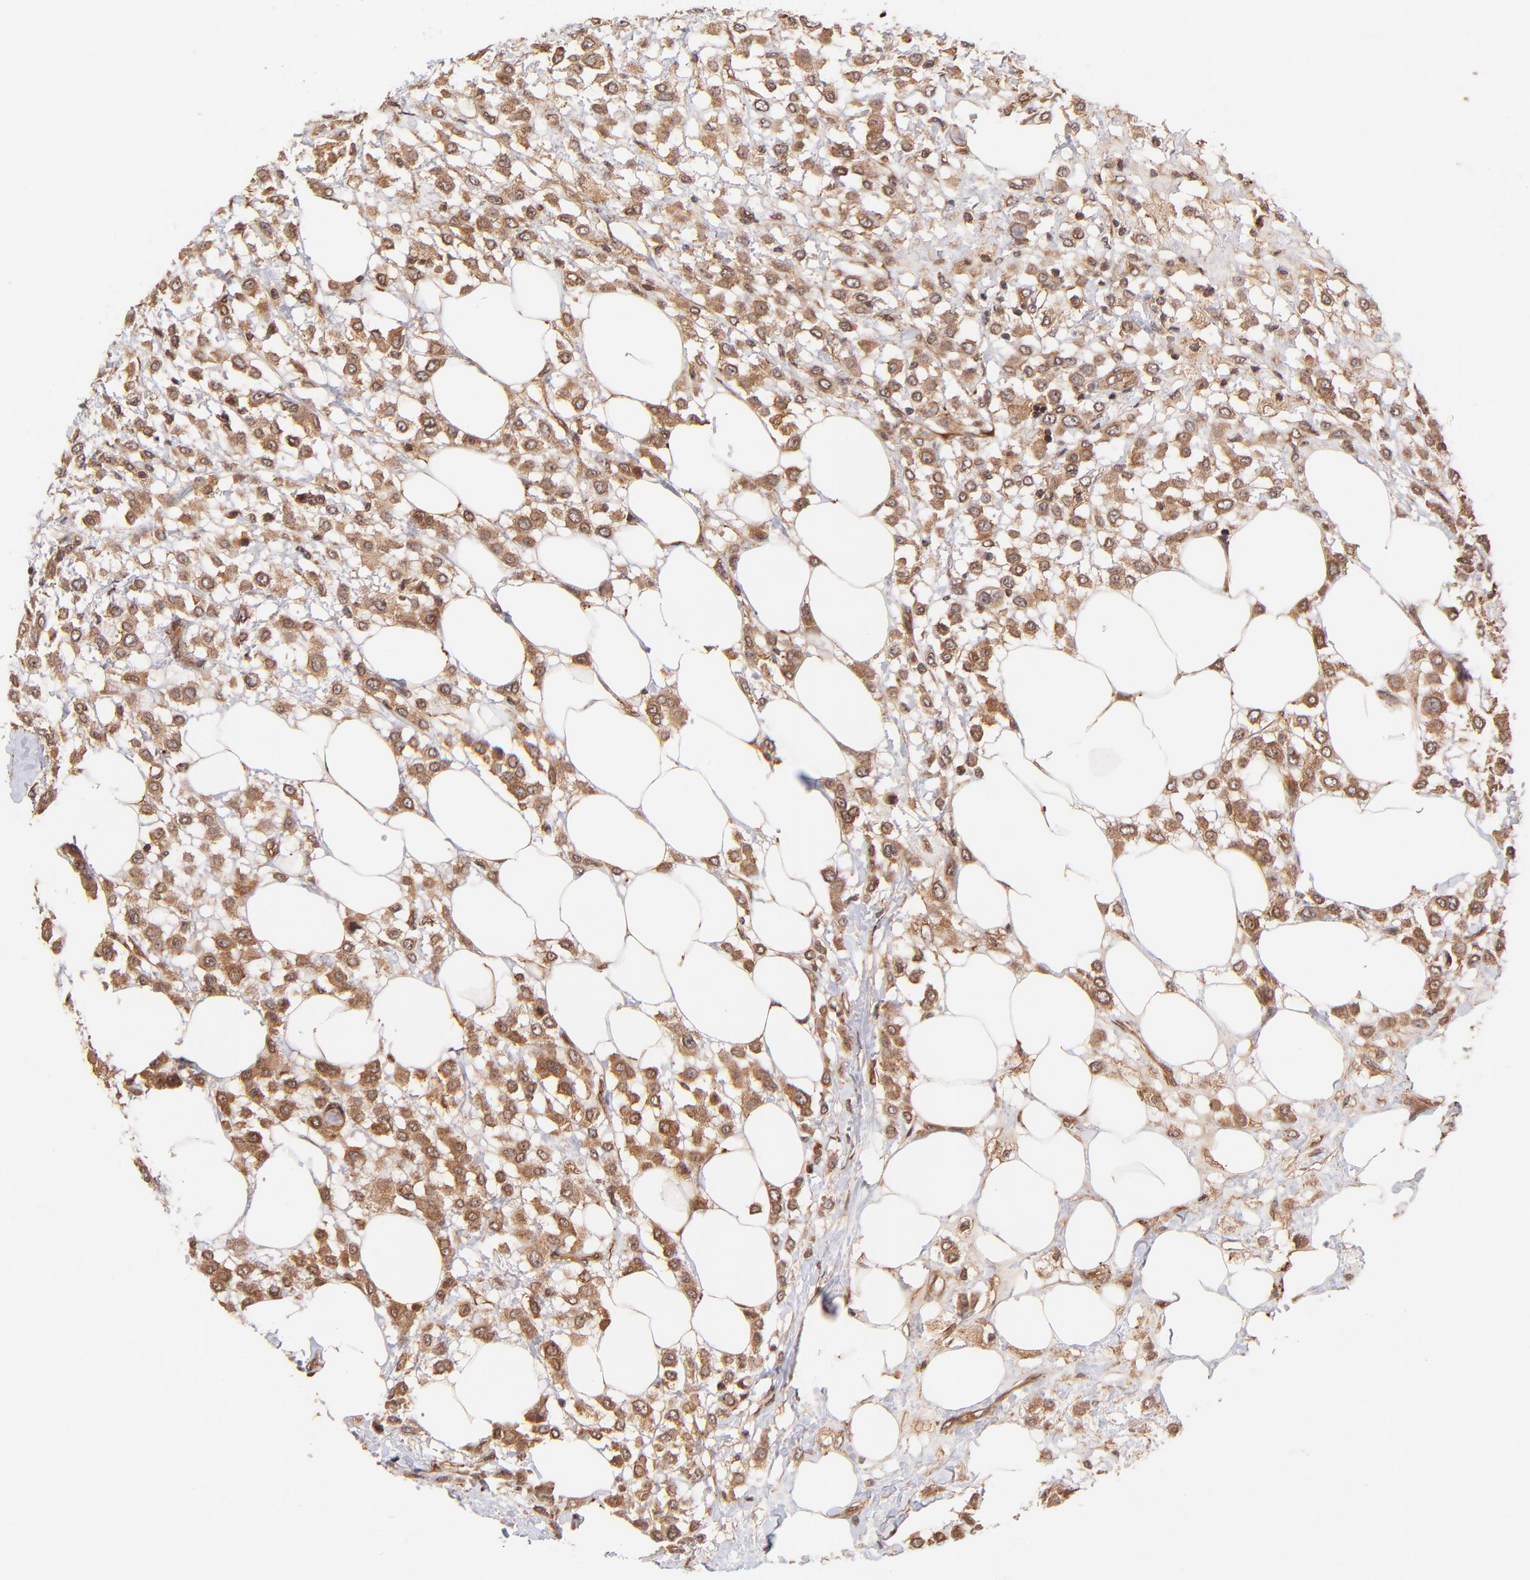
{"staining": {"intensity": "moderate", "quantity": ">75%", "location": "cytoplasmic/membranous"}, "tissue": "breast cancer", "cell_type": "Tumor cells", "image_type": "cancer", "snomed": [{"axis": "morphology", "description": "Lobular carcinoma"}, {"axis": "topography", "description": "Breast"}], "caption": "Protein staining reveals moderate cytoplasmic/membranous staining in approximately >75% of tumor cells in breast lobular carcinoma. (Stains: DAB (3,3'-diaminobenzidine) in brown, nuclei in blue, Microscopy: brightfield microscopy at high magnification).", "gene": "ITGB1", "patient": {"sex": "female", "age": 85}}